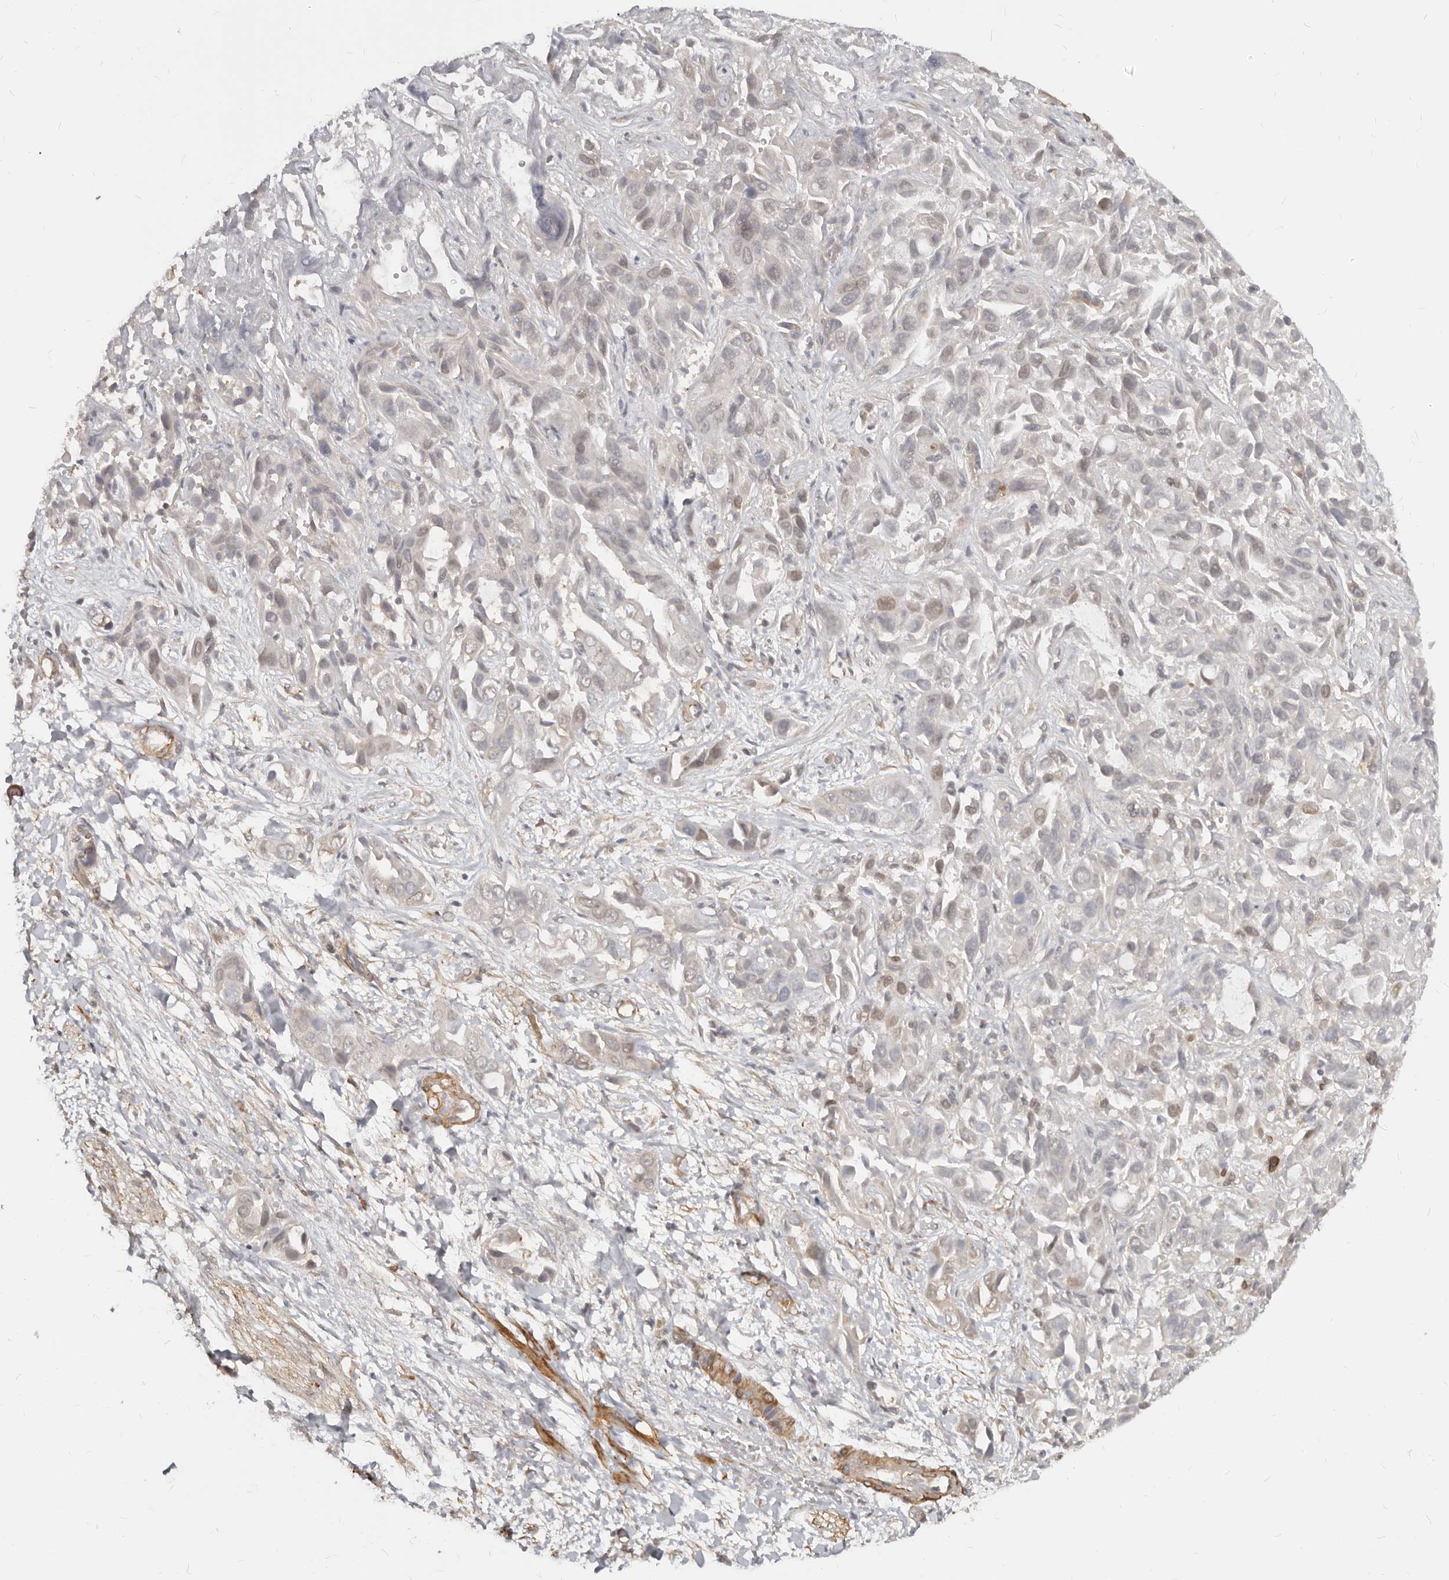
{"staining": {"intensity": "weak", "quantity": "<25%", "location": "cytoplasmic/membranous"}, "tissue": "liver cancer", "cell_type": "Tumor cells", "image_type": "cancer", "snomed": [{"axis": "morphology", "description": "Cholangiocarcinoma"}, {"axis": "topography", "description": "Liver"}], "caption": "An image of human liver cancer (cholangiocarcinoma) is negative for staining in tumor cells.", "gene": "NUP153", "patient": {"sex": "female", "age": 52}}